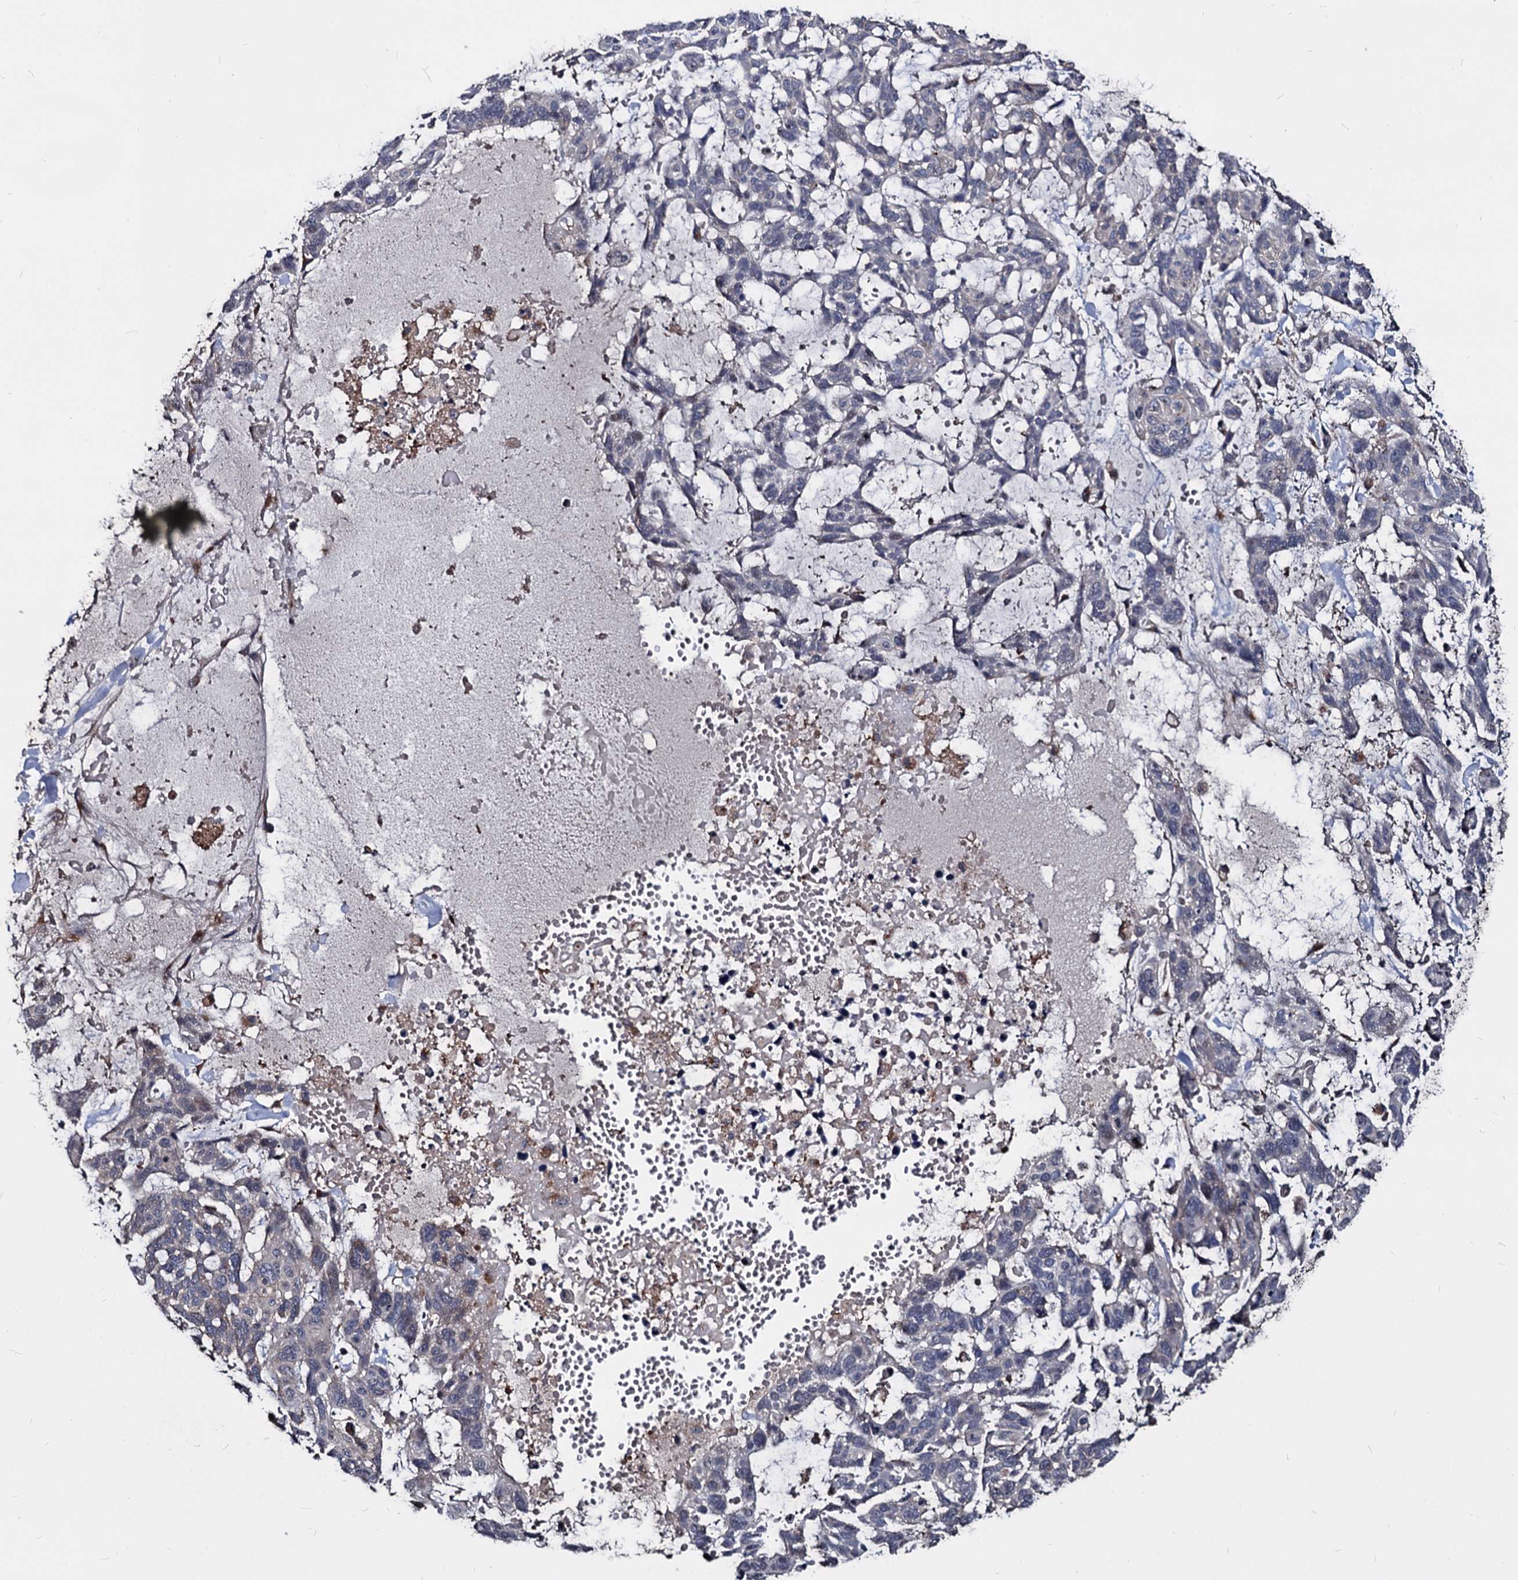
{"staining": {"intensity": "negative", "quantity": "none", "location": "none"}, "tissue": "skin cancer", "cell_type": "Tumor cells", "image_type": "cancer", "snomed": [{"axis": "morphology", "description": "Basal cell carcinoma"}, {"axis": "topography", "description": "Skin"}], "caption": "Protein analysis of skin cancer demonstrates no significant positivity in tumor cells.", "gene": "SMAGP", "patient": {"sex": "male", "age": 88}}